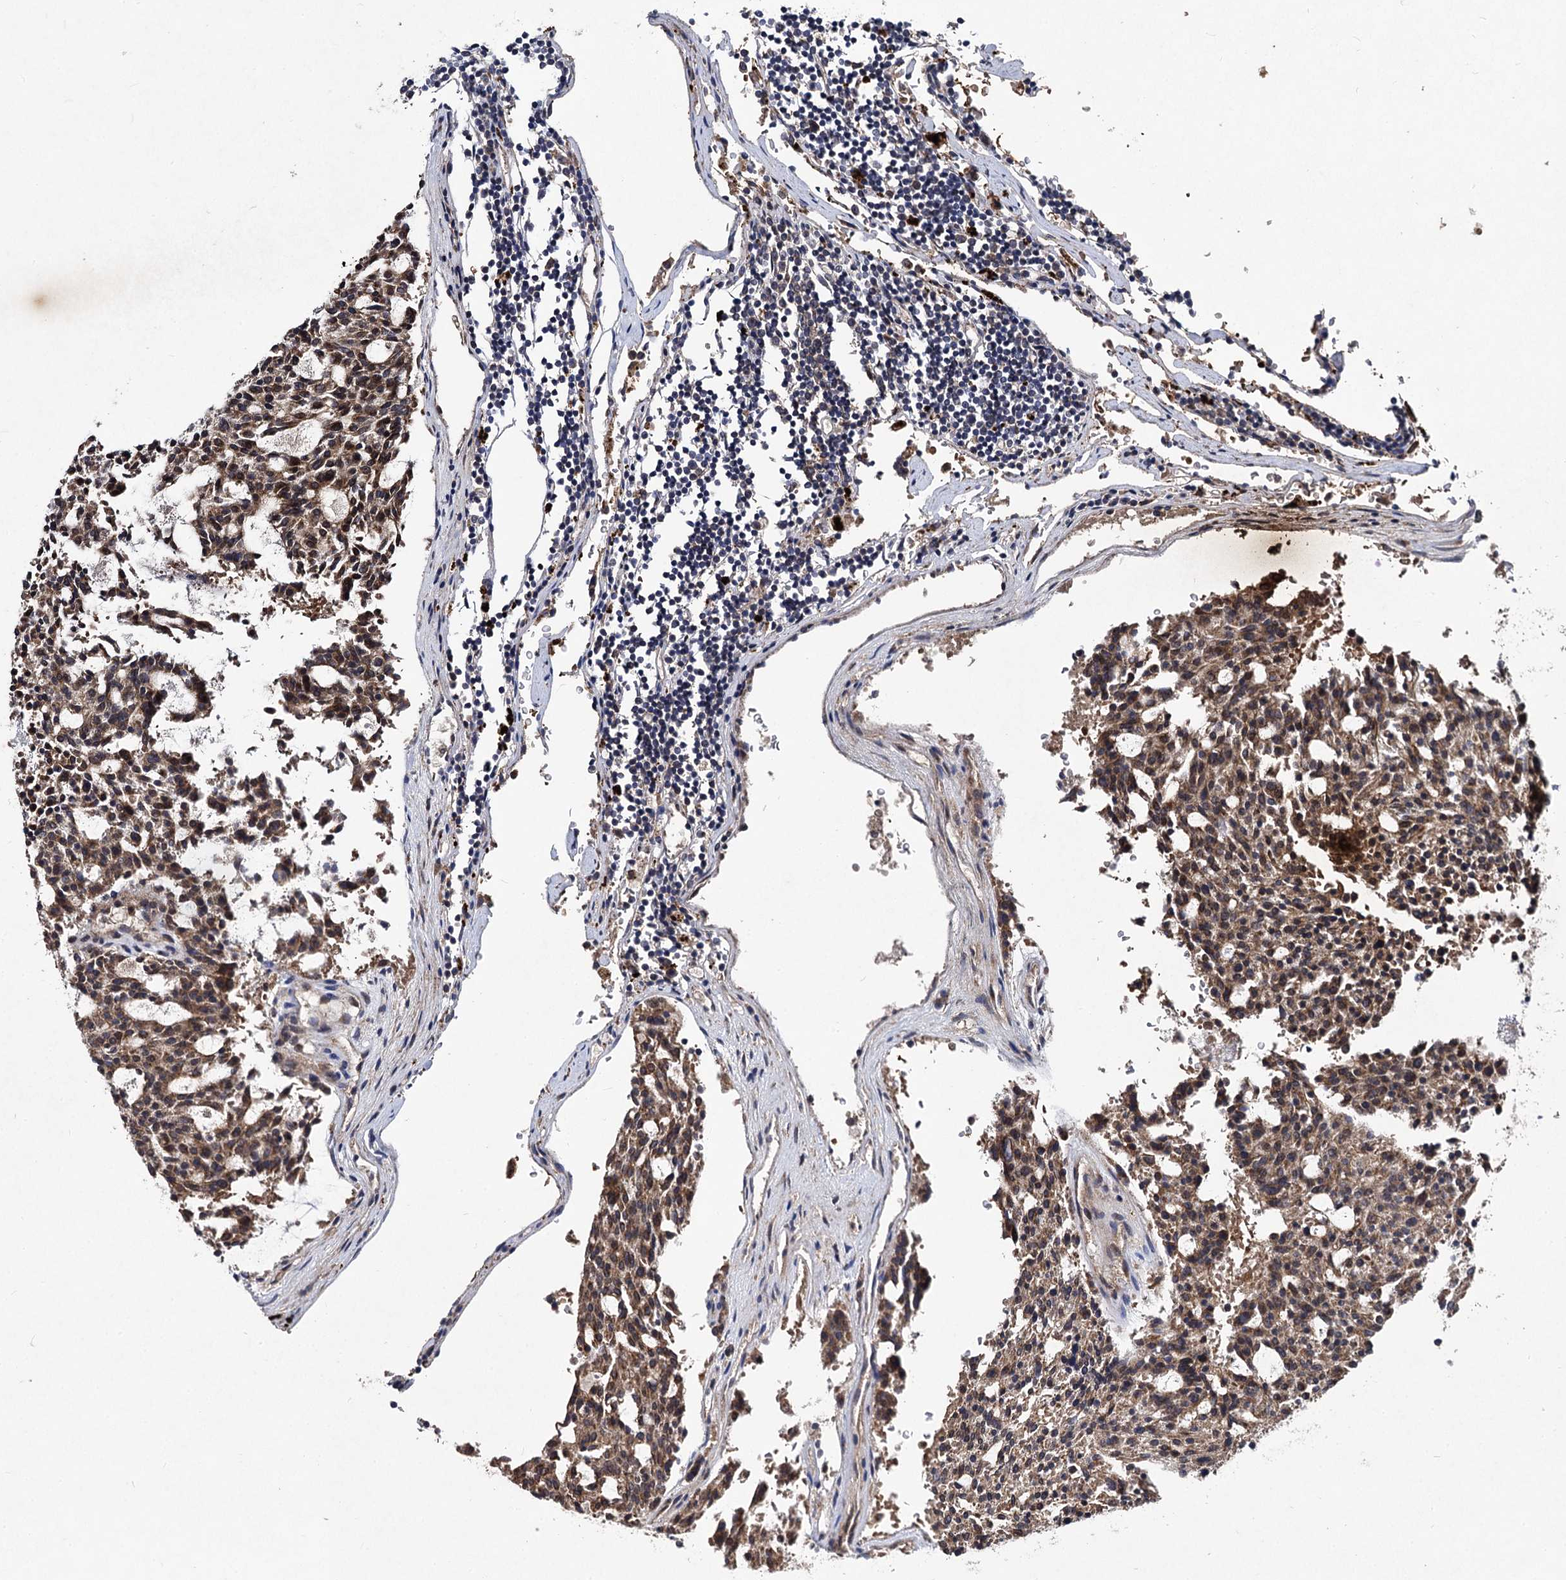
{"staining": {"intensity": "moderate", "quantity": ">75%", "location": "cytoplasmic/membranous"}, "tissue": "carcinoid", "cell_type": "Tumor cells", "image_type": "cancer", "snomed": [{"axis": "morphology", "description": "Carcinoid, malignant, NOS"}, {"axis": "topography", "description": "Pancreas"}], "caption": "DAB immunohistochemical staining of carcinoid demonstrates moderate cytoplasmic/membranous protein positivity in about >75% of tumor cells.", "gene": "BCL2L2", "patient": {"sex": "female", "age": 54}}